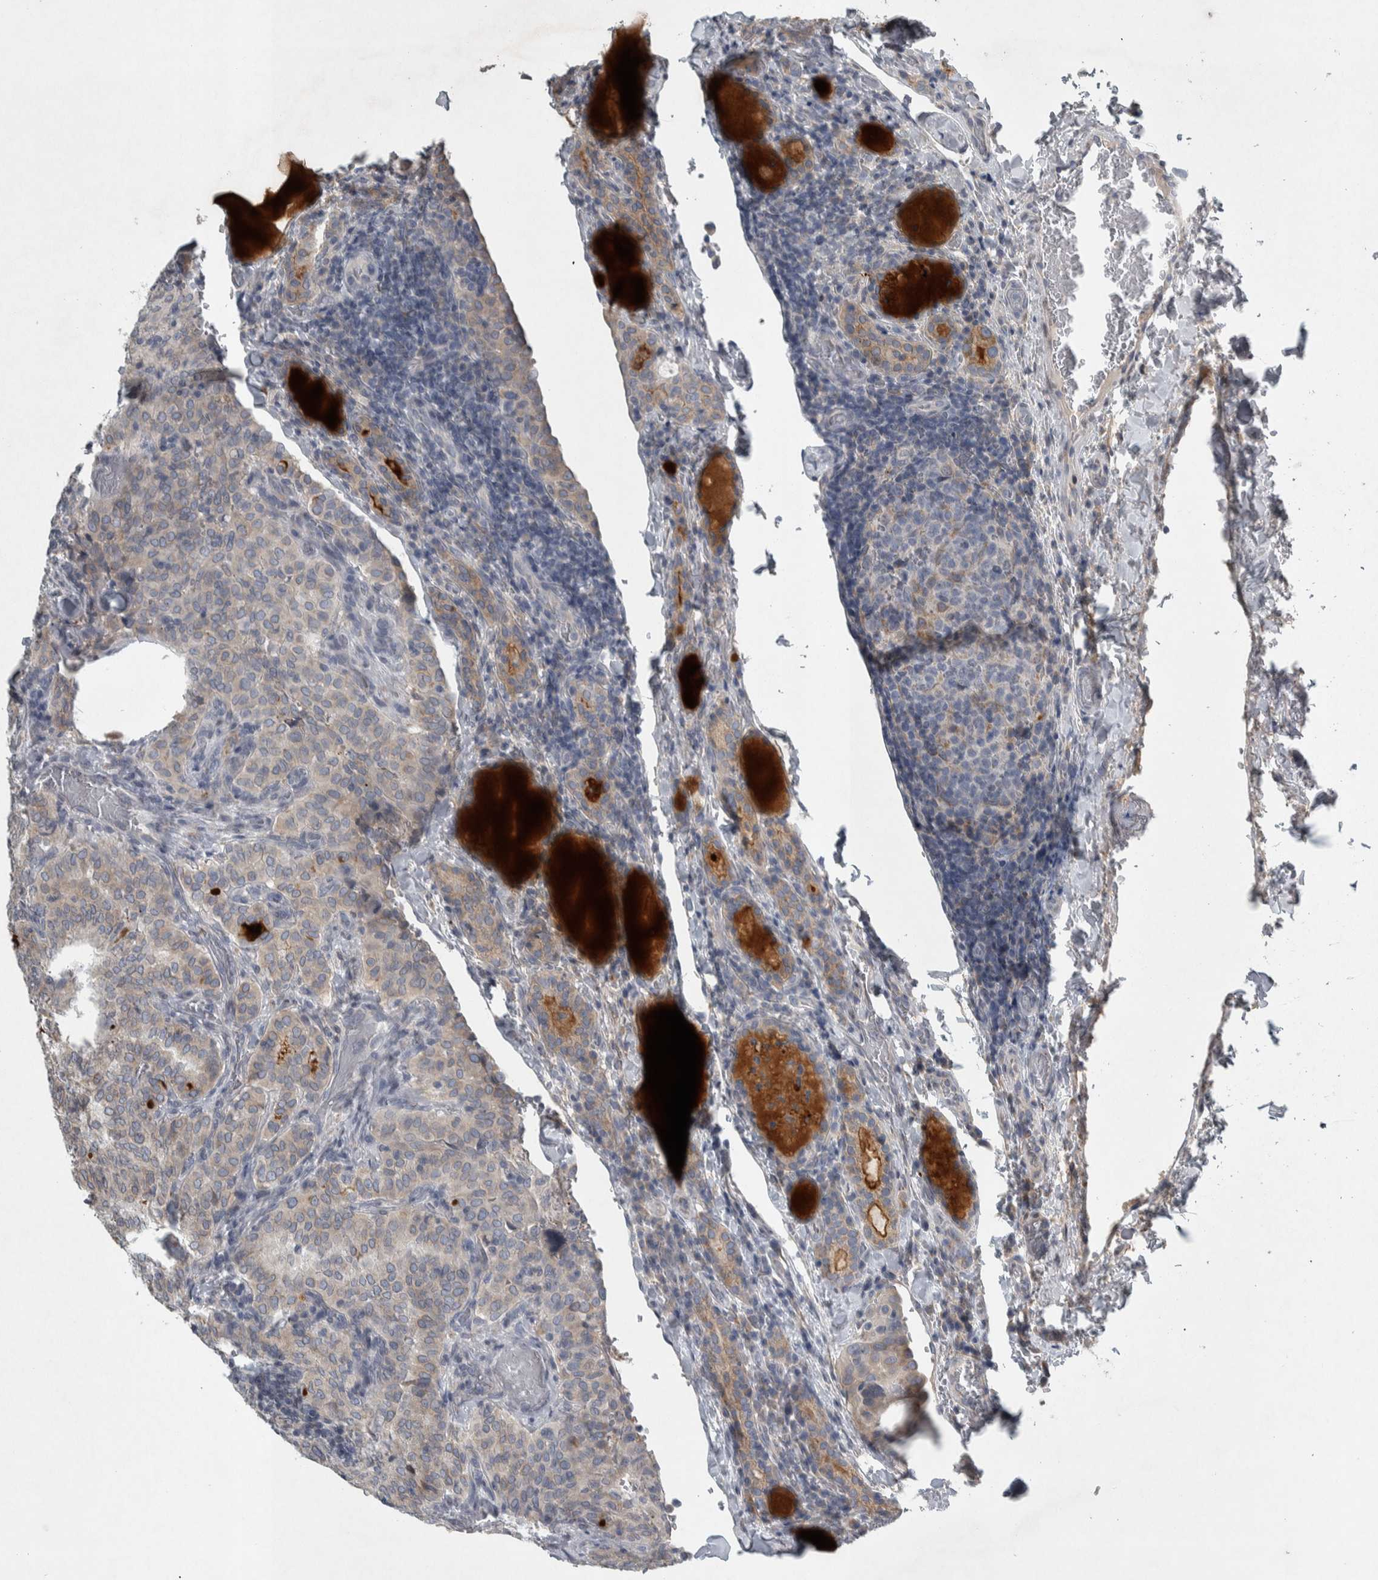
{"staining": {"intensity": "weak", "quantity": "<25%", "location": "cytoplasmic/membranous"}, "tissue": "thyroid cancer", "cell_type": "Tumor cells", "image_type": "cancer", "snomed": [{"axis": "morphology", "description": "Normal tissue, NOS"}, {"axis": "morphology", "description": "Papillary adenocarcinoma, NOS"}, {"axis": "topography", "description": "Thyroid gland"}], "caption": "Immunohistochemistry (IHC) of human papillary adenocarcinoma (thyroid) exhibits no positivity in tumor cells.", "gene": "SIGMAR1", "patient": {"sex": "female", "age": 30}}